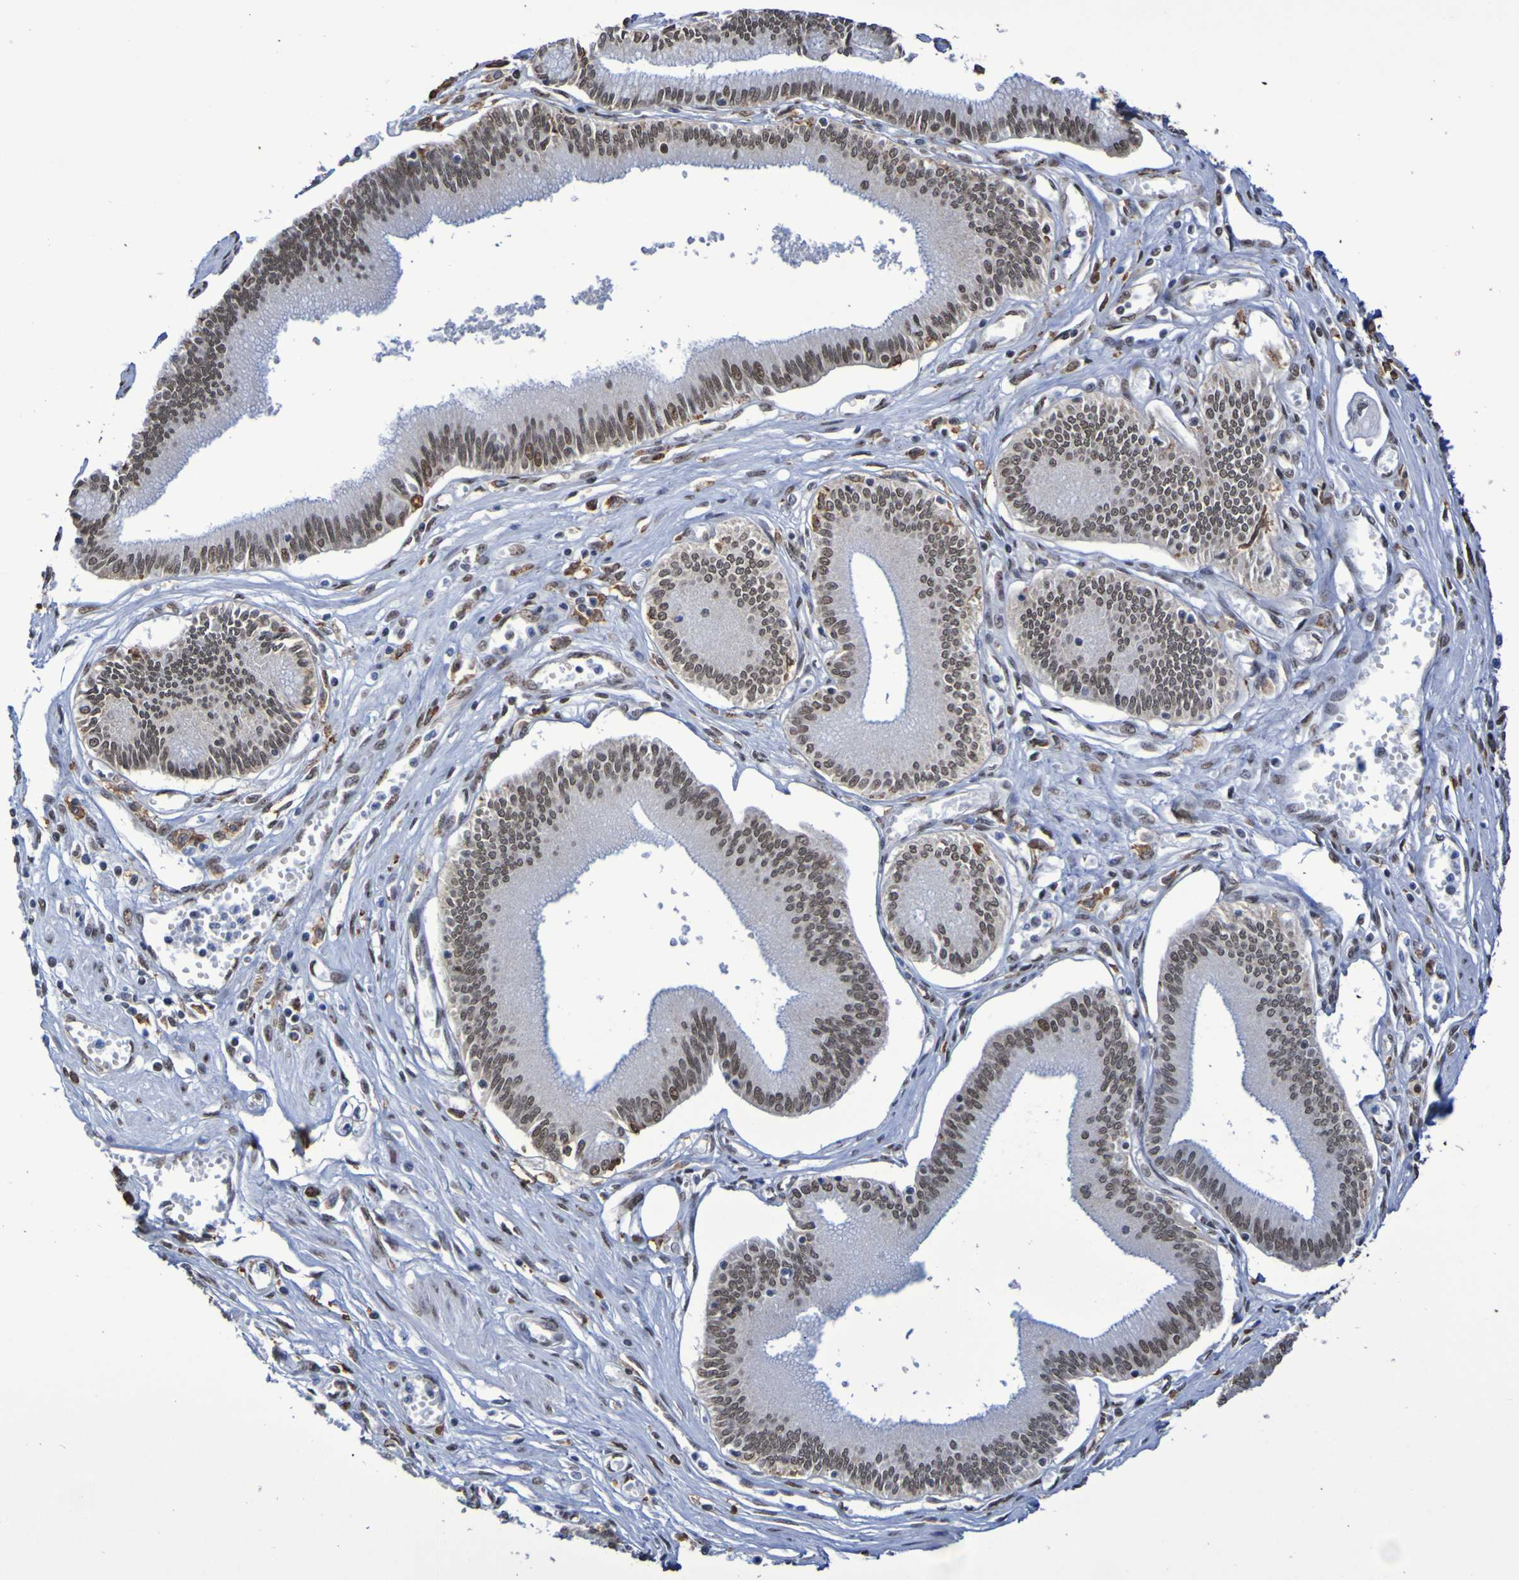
{"staining": {"intensity": "moderate", "quantity": "25%-75%", "location": "nuclear"}, "tissue": "pancreatic cancer", "cell_type": "Tumor cells", "image_type": "cancer", "snomed": [{"axis": "morphology", "description": "Adenocarcinoma, NOS"}, {"axis": "topography", "description": "Pancreas"}], "caption": "IHC of pancreatic adenocarcinoma displays medium levels of moderate nuclear expression in approximately 25%-75% of tumor cells.", "gene": "MRTFB", "patient": {"sex": "male", "age": 56}}